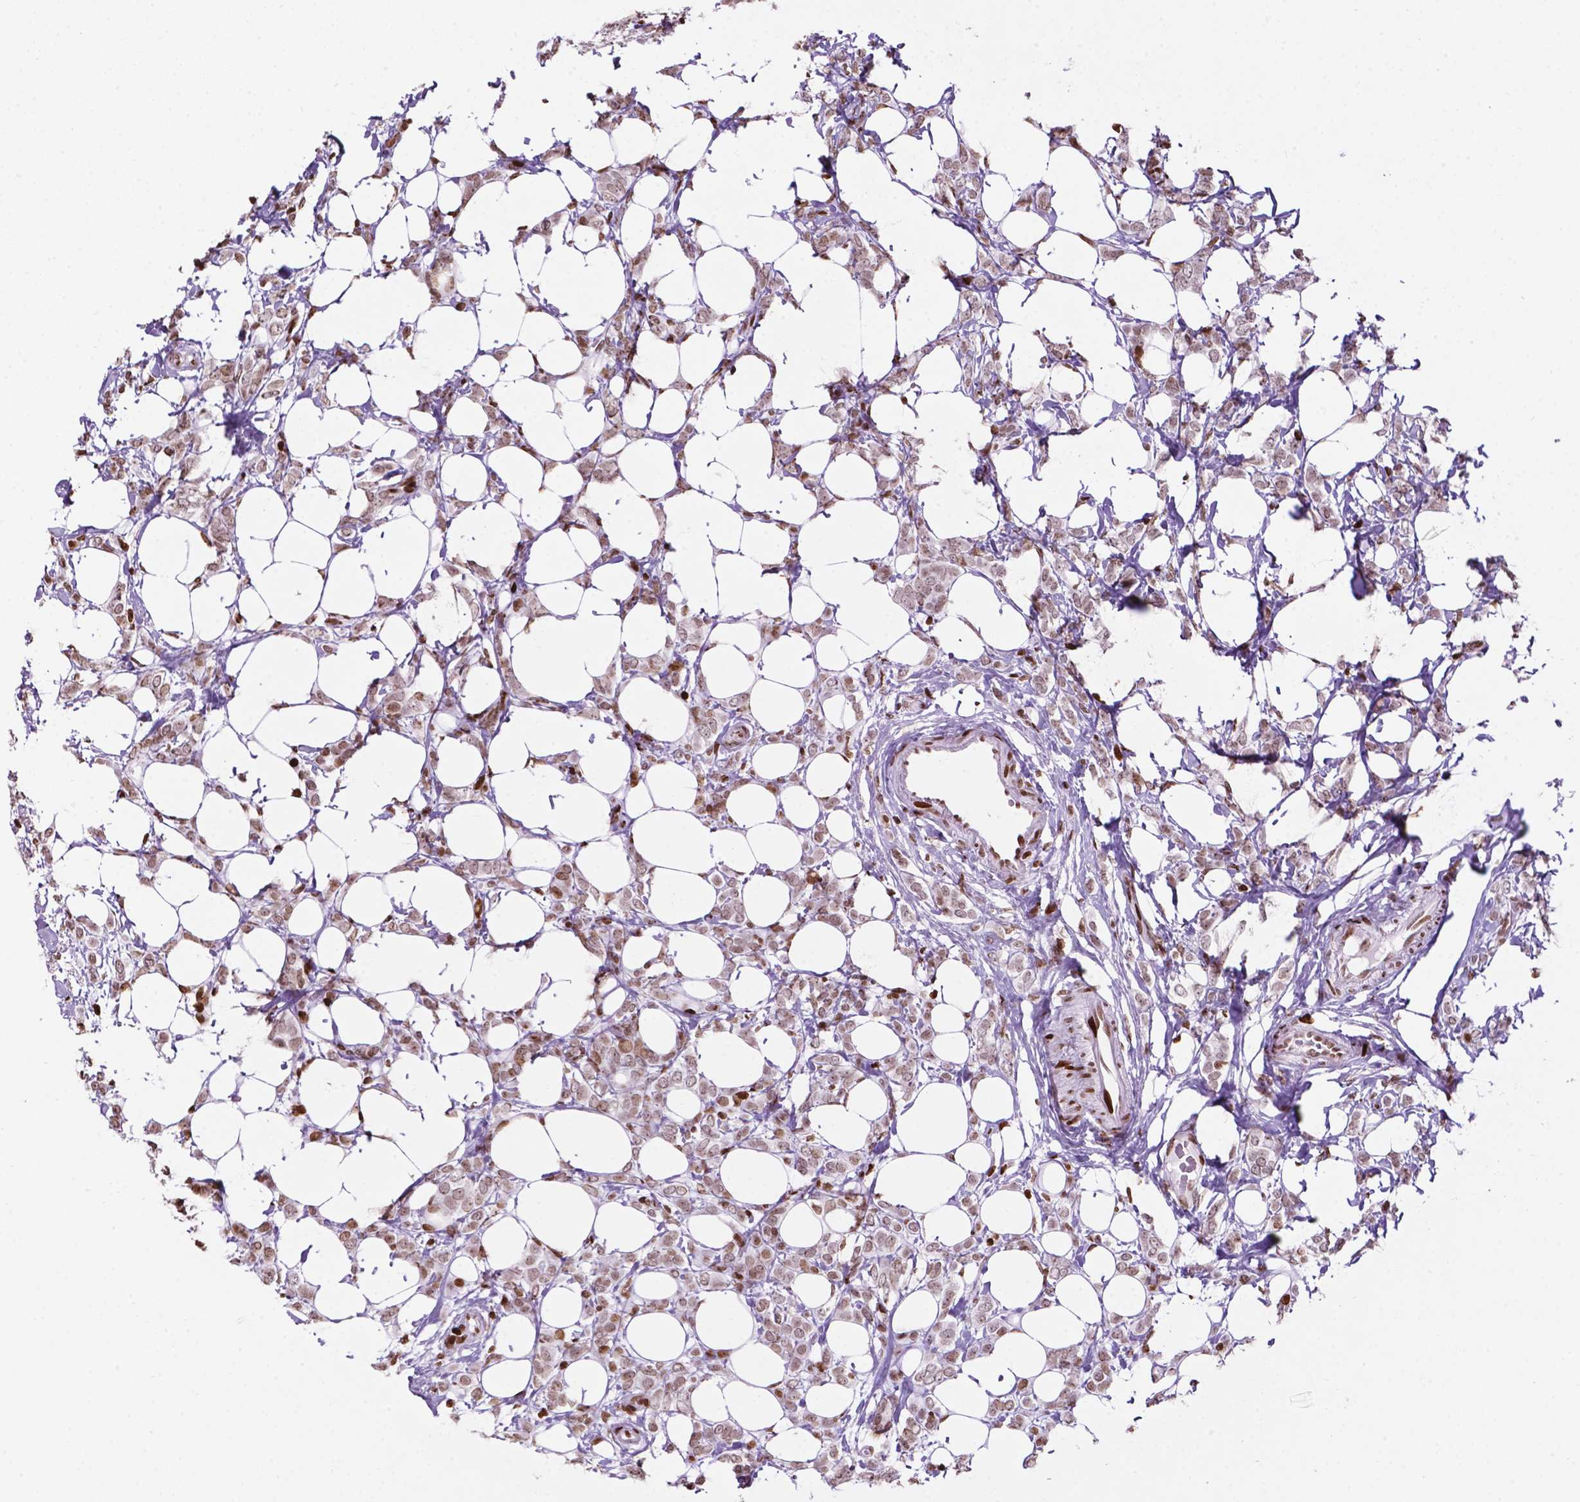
{"staining": {"intensity": "moderate", "quantity": ">75%", "location": "nuclear"}, "tissue": "breast cancer", "cell_type": "Tumor cells", "image_type": "cancer", "snomed": [{"axis": "morphology", "description": "Lobular carcinoma"}, {"axis": "topography", "description": "Breast"}], "caption": "This is an image of immunohistochemistry staining of breast cancer (lobular carcinoma), which shows moderate positivity in the nuclear of tumor cells.", "gene": "TMEM250", "patient": {"sex": "female", "age": 49}}